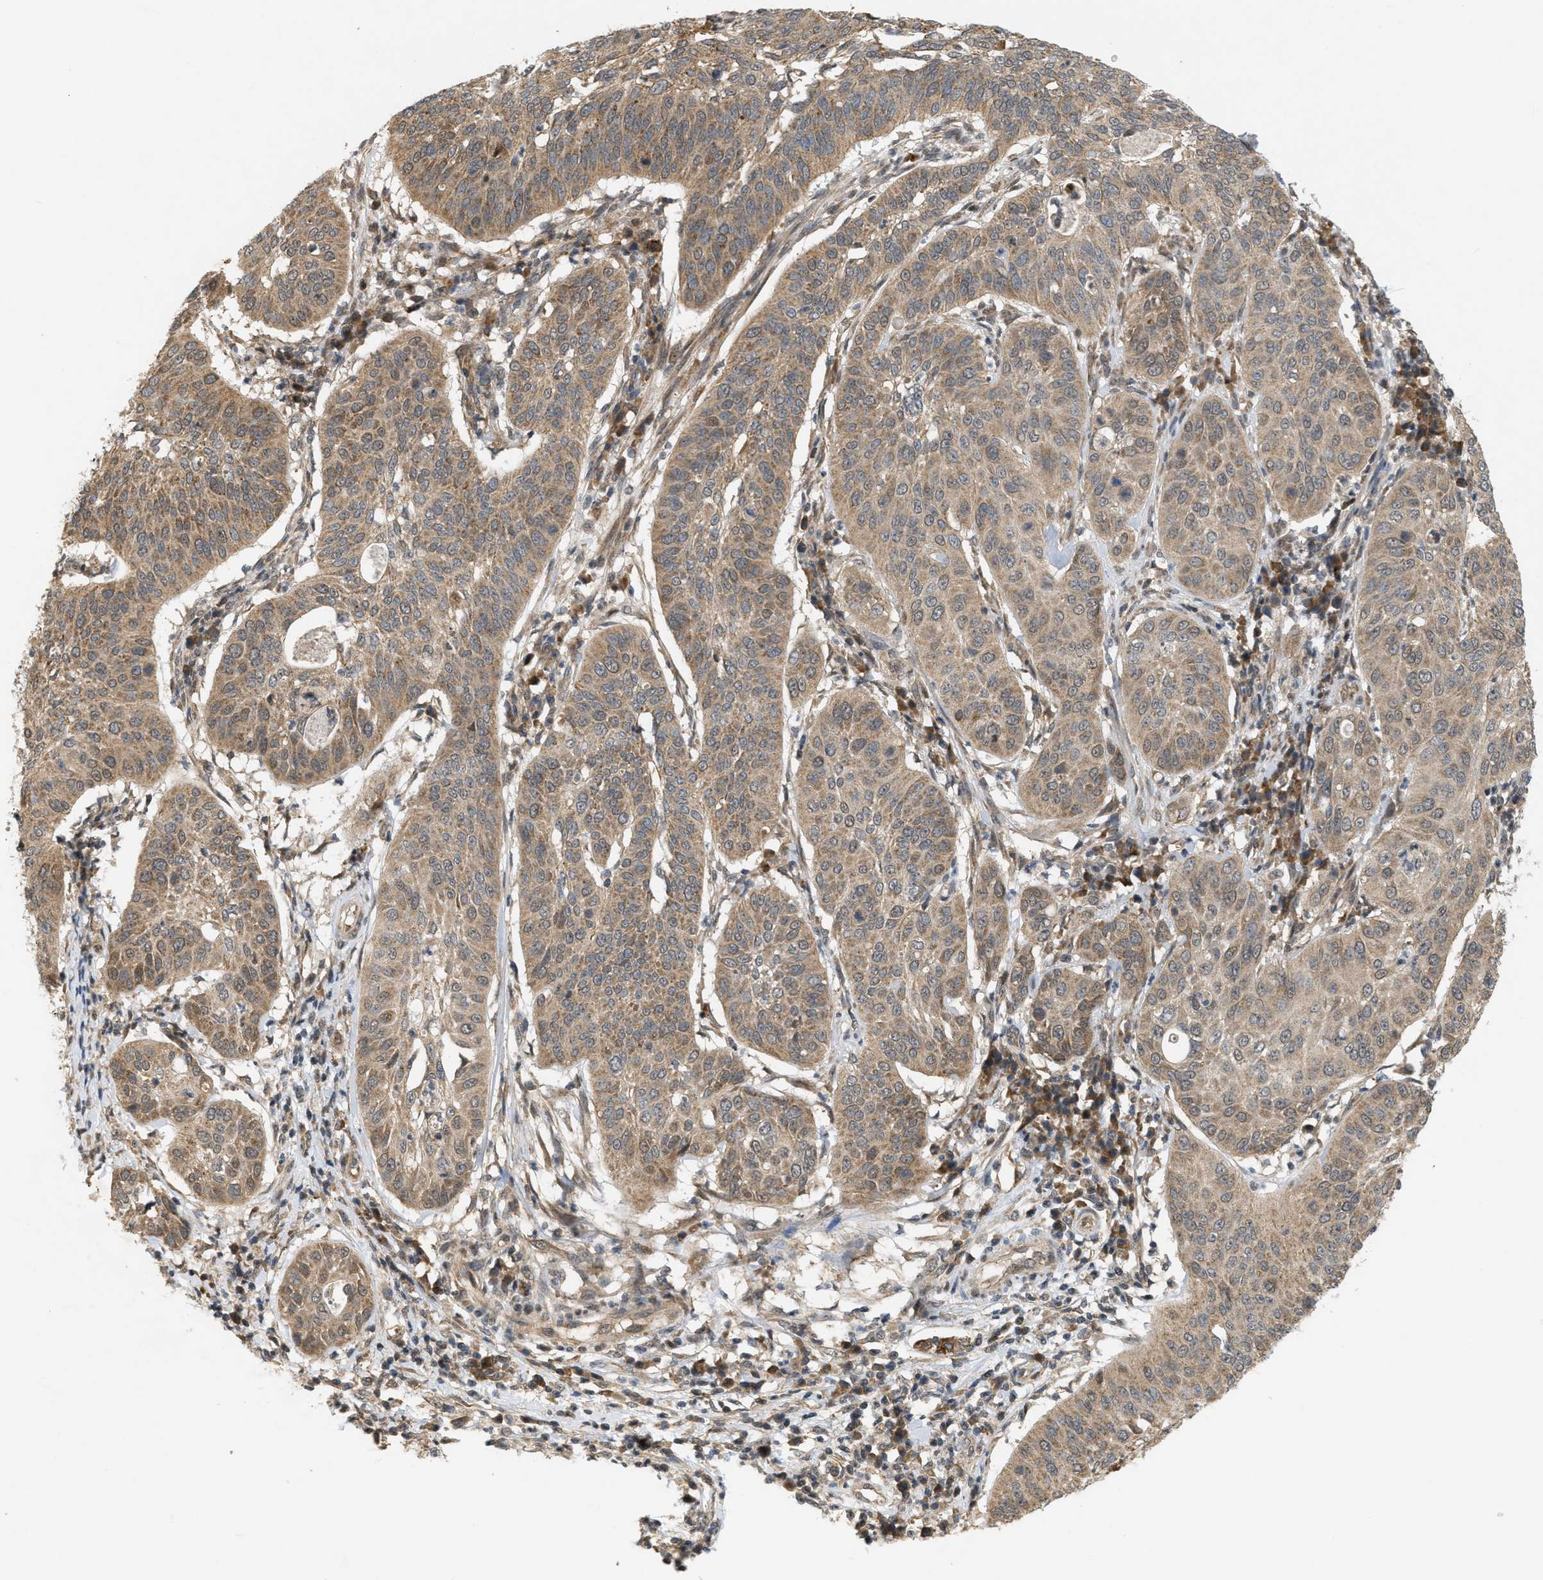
{"staining": {"intensity": "moderate", "quantity": ">75%", "location": "cytoplasmic/membranous"}, "tissue": "cervical cancer", "cell_type": "Tumor cells", "image_type": "cancer", "snomed": [{"axis": "morphology", "description": "Normal tissue, NOS"}, {"axis": "morphology", "description": "Squamous cell carcinoma, NOS"}, {"axis": "topography", "description": "Cervix"}], "caption": "A high-resolution histopathology image shows IHC staining of squamous cell carcinoma (cervical), which displays moderate cytoplasmic/membranous expression in approximately >75% of tumor cells. The staining is performed using DAB (3,3'-diaminobenzidine) brown chromogen to label protein expression. The nuclei are counter-stained blue using hematoxylin.", "gene": "PRKD1", "patient": {"sex": "female", "age": 39}}